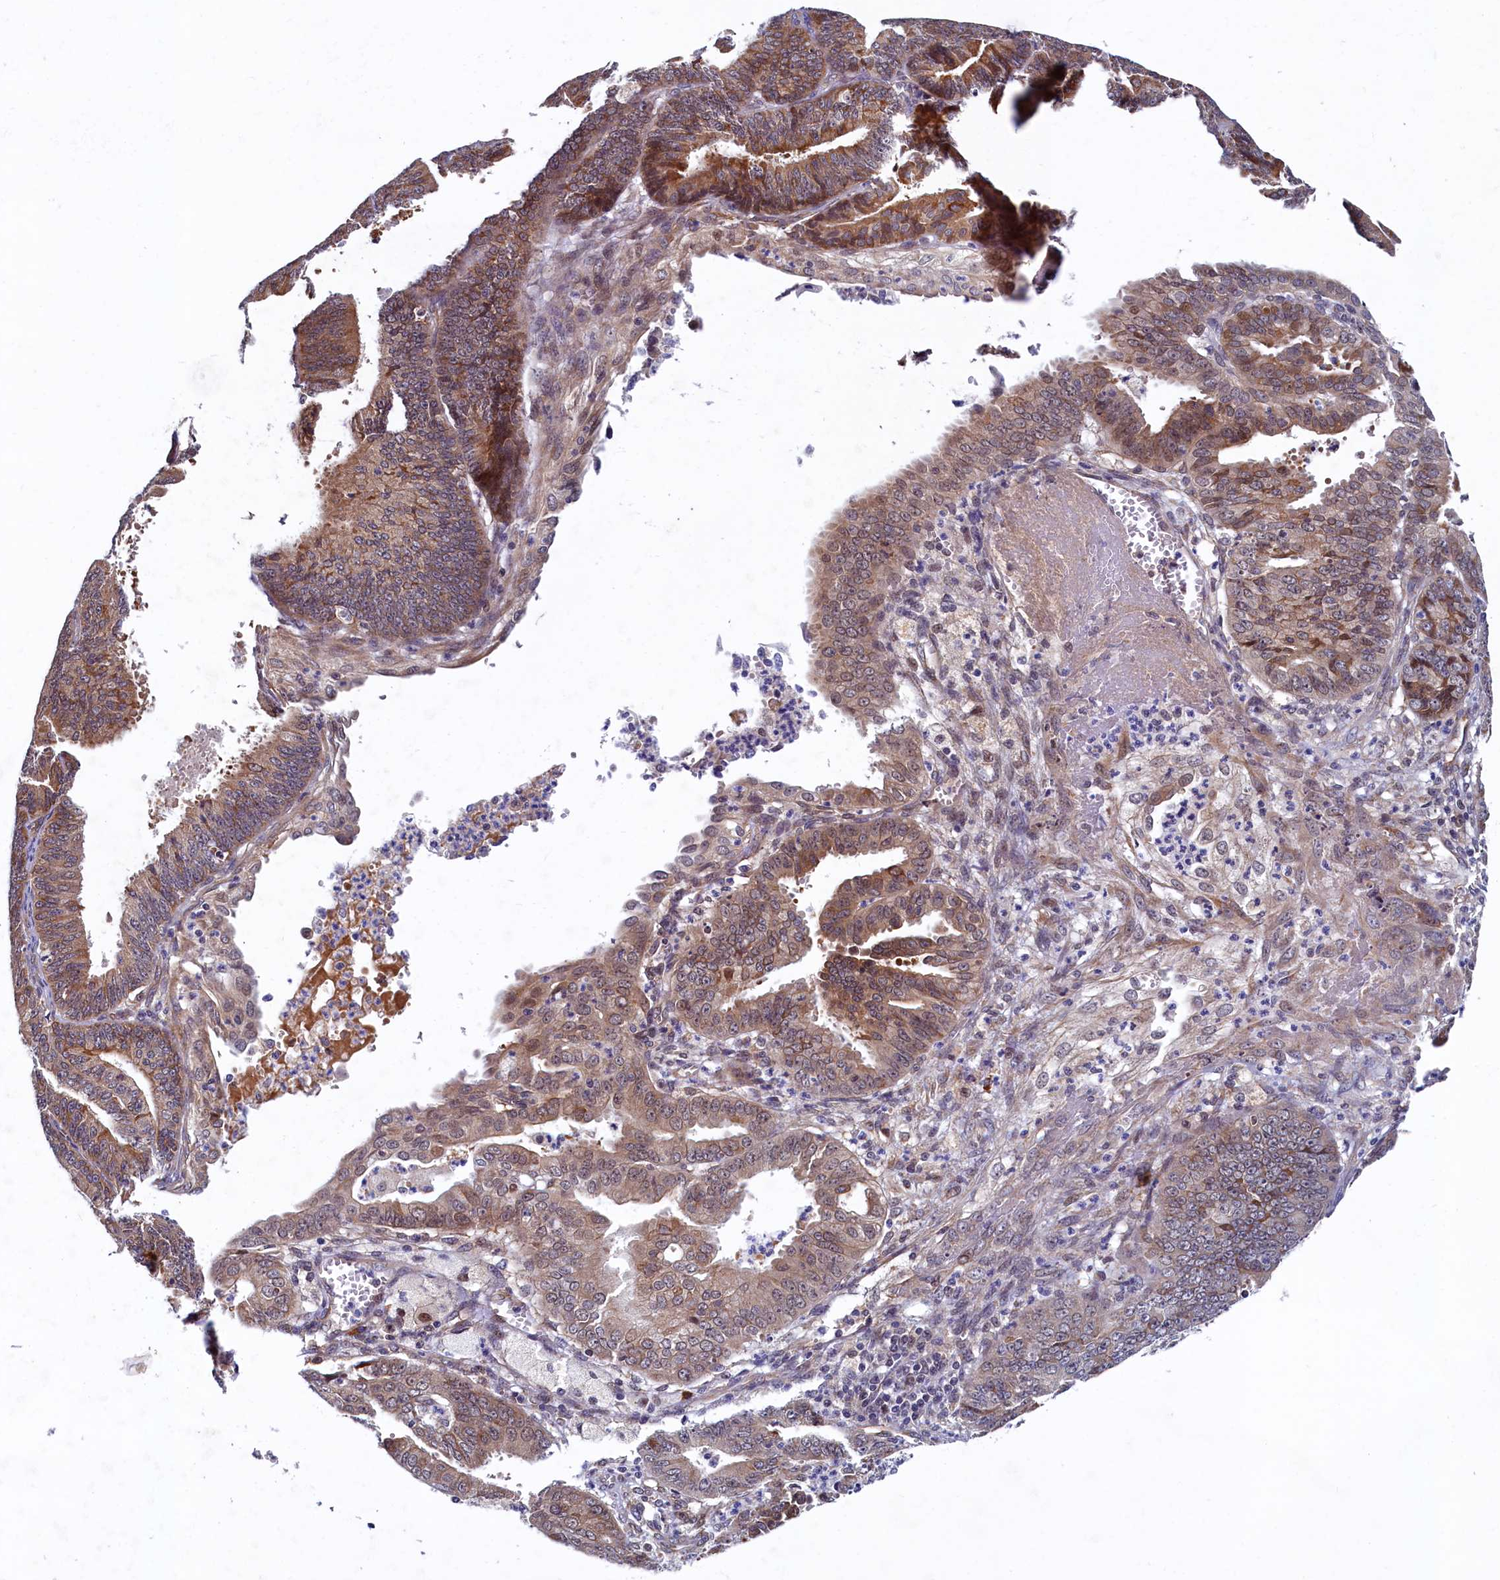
{"staining": {"intensity": "moderate", "quantity": "25%-75%", "location": "cytoplasmic/membranous"}, "tissue": "endometrial cancer", "cell_type": "Tumor cells", "image_type": "cancer", "snomed": [{"axis": "morphology", "description": "Adenocarcinoma, NOS"}, {"axis": "topography", "description": "Endometrium"}], "caption": "Adenocarcinoma (endometrial) tissue demonstrates moderate cytoplasmic/membranous staining in about 25%-75% of tumor cells, visualized by immunohistochemistry. Immunohistochemistry stains the protein in brown and the nuclei are stained blue.", "gene": "SLC16A14", "patient": {"sex": "female", "age": 73}}